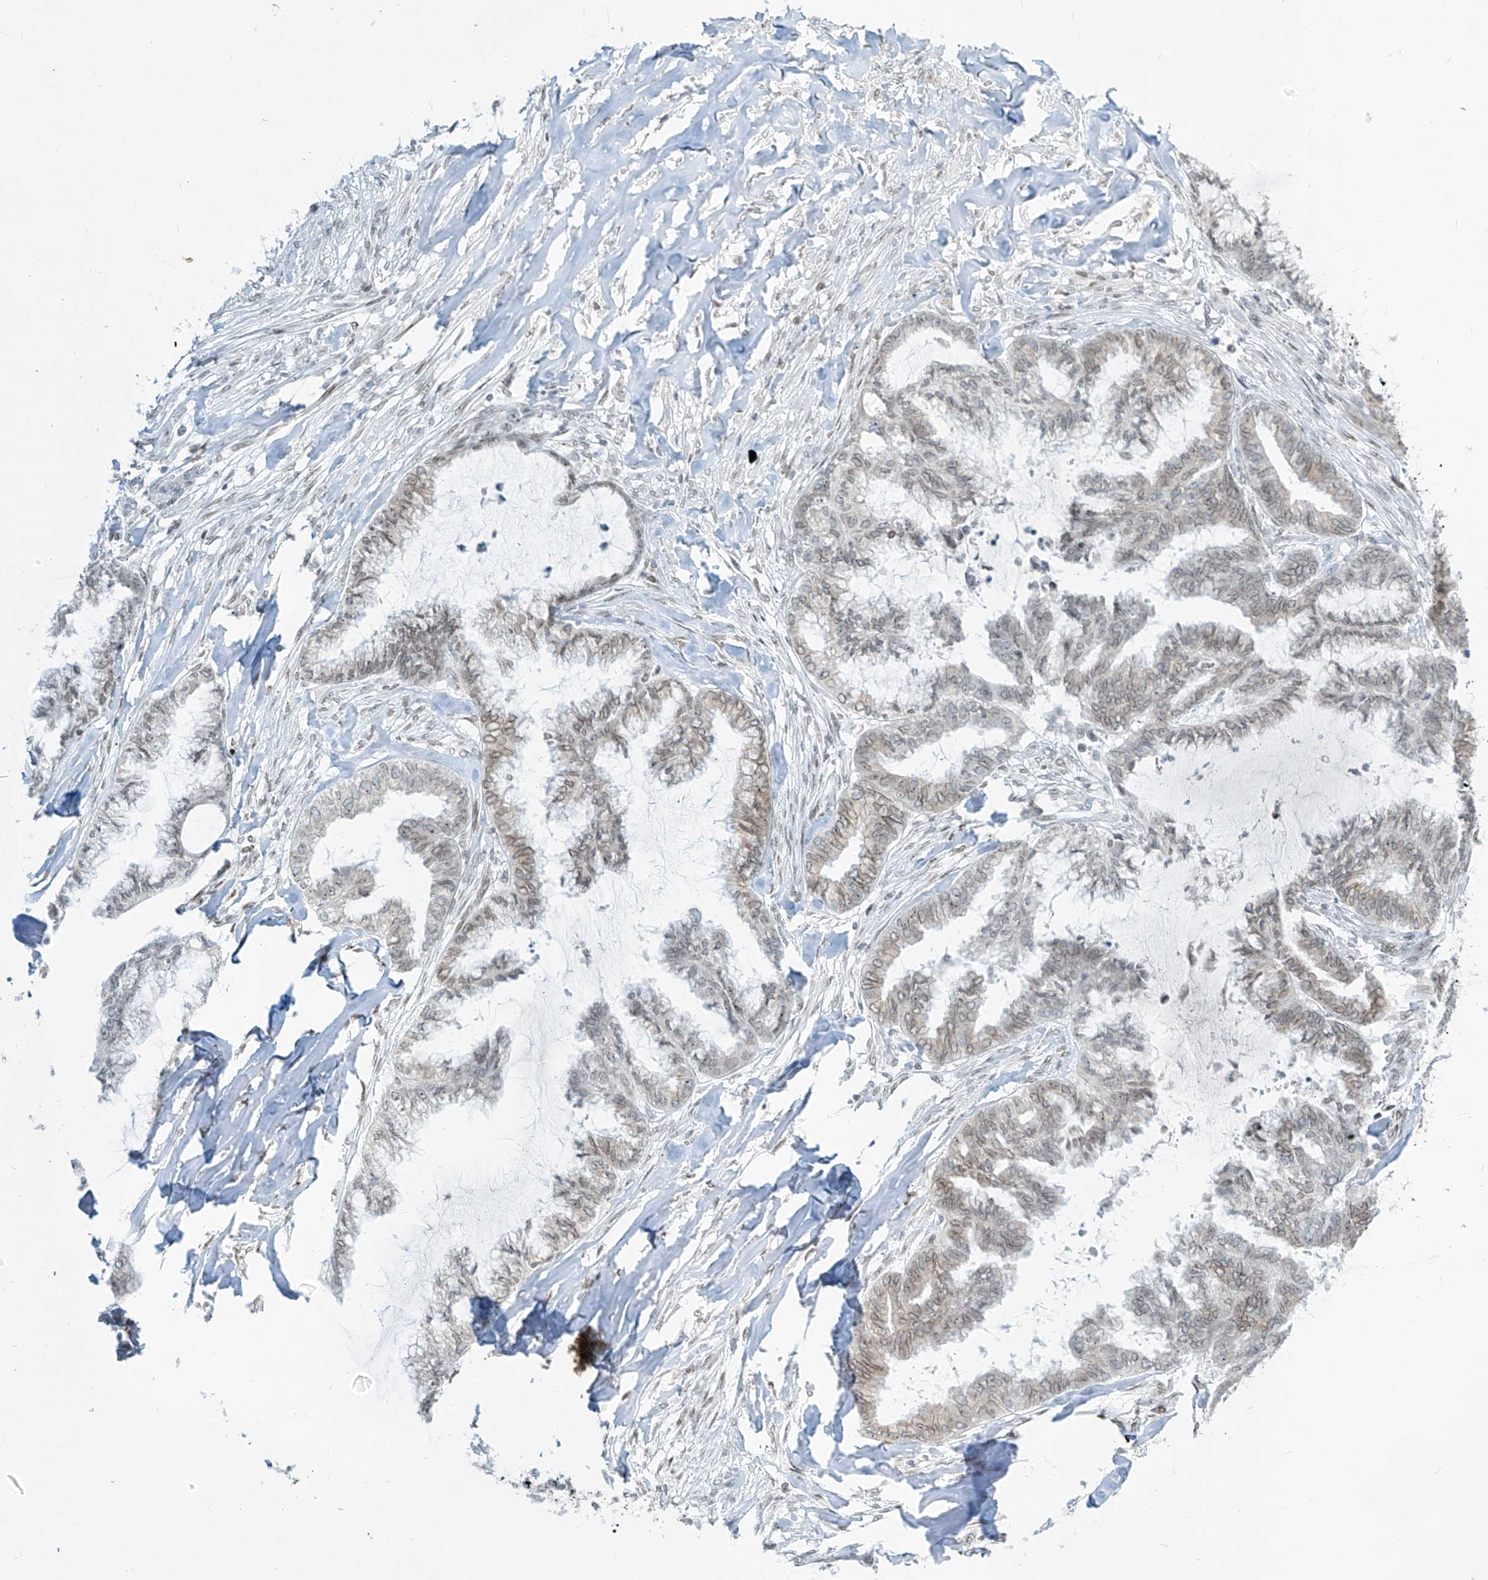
{"staining": {"intensity": "weak", "quantity": "25%-75%", "location": "cytoplasmic/membranous,nuclear"}, "tissue": "endometrial cancer", "cell_type": "Tumor cells", "image_type": "cancer", "snomed": [{"axis": "morphology", "description": "Adenocarcinoma, NOS"}, {"axis": "topography", "description": "Endometrium"}], "caption": "The micrograph reveals a brown stain indicating the presence of a protein in the cytoplasmic/membranous and nuclear of tumor cells in endometrial cancer. (IHC, brightfield microscopy, high magnification).", "gene": "SAMD15", "patient": {"sex": "female", "age": 86}}